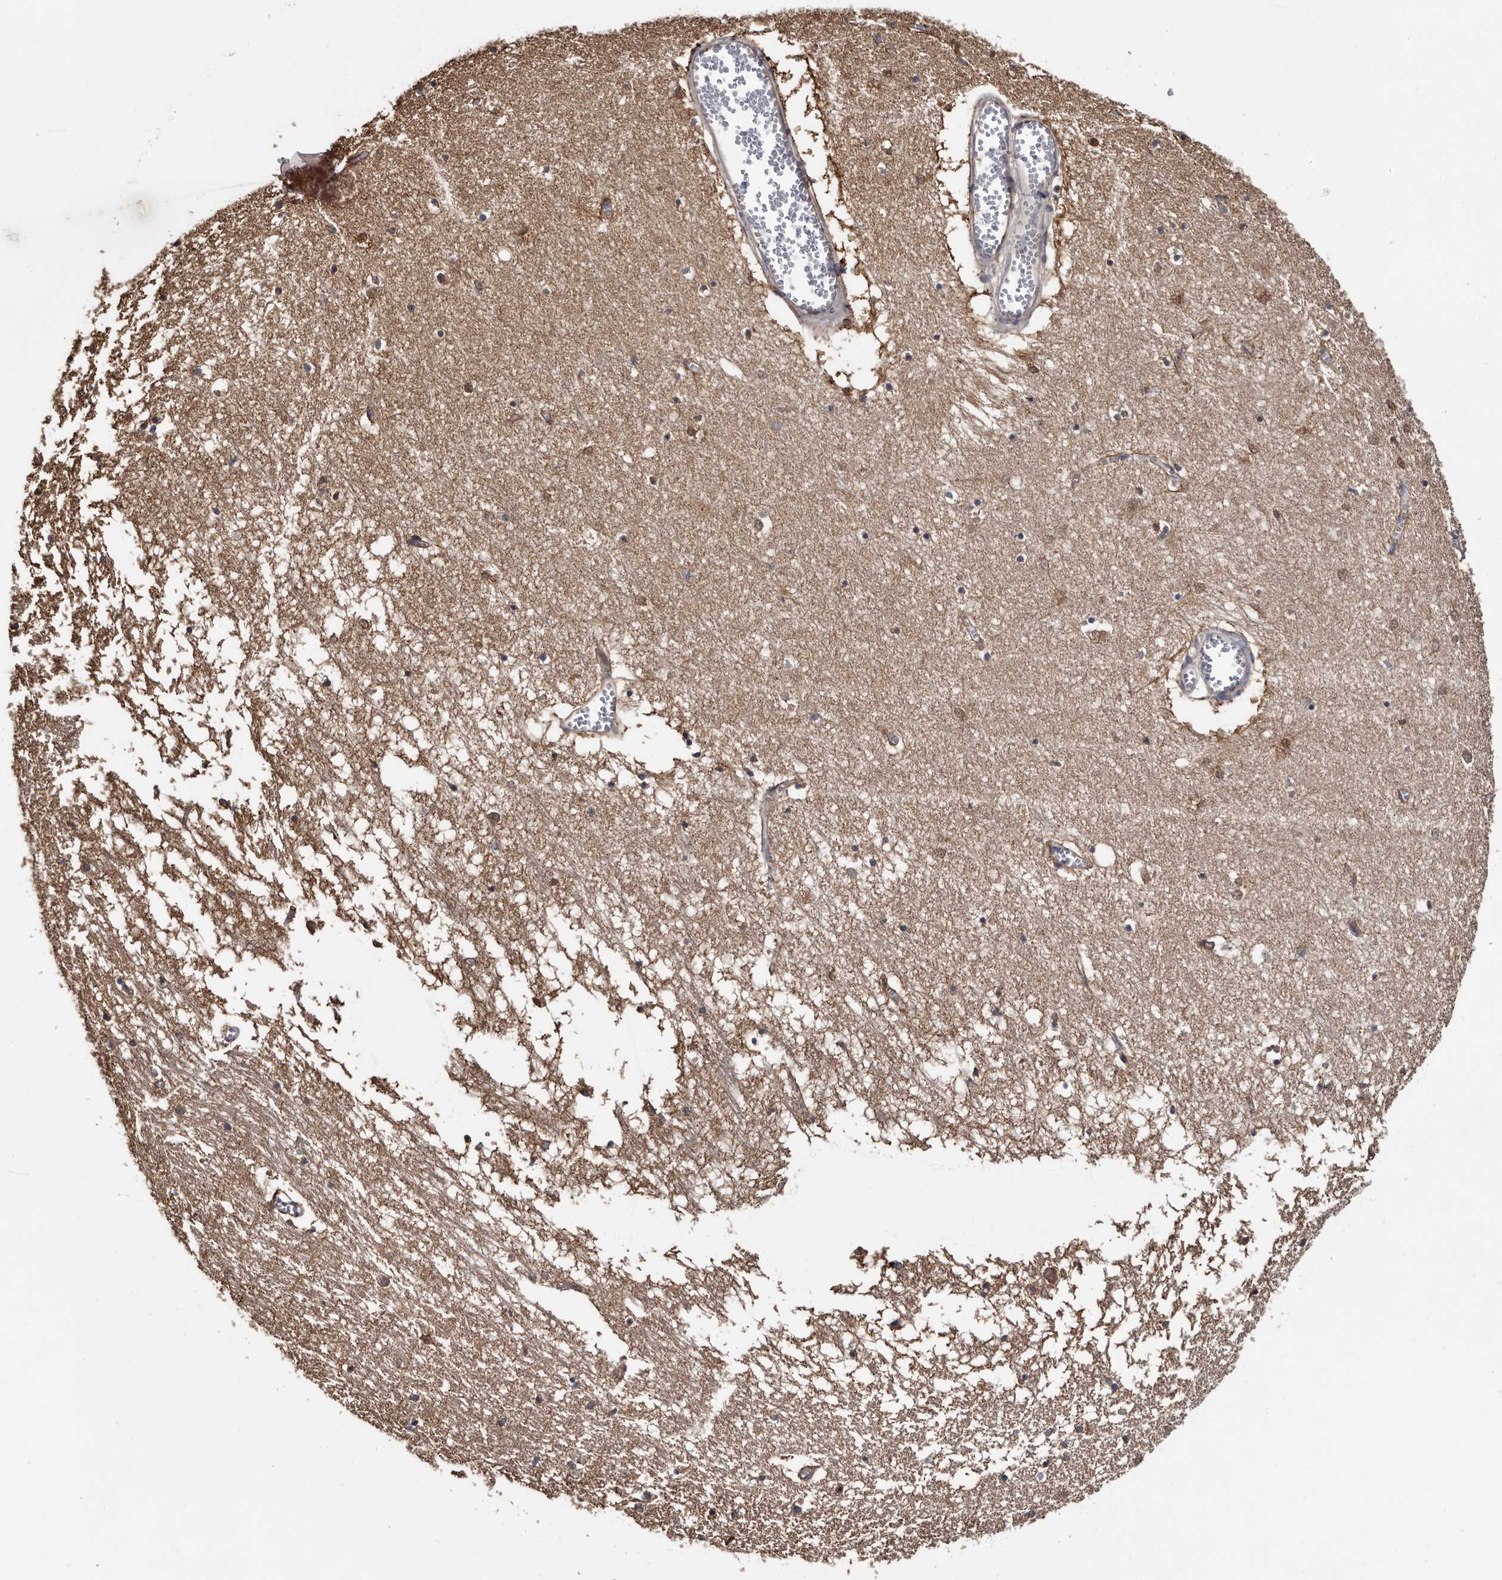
{"staining": {"intensity": "moderate", "quantity": "<25%", "location": "cytoplasmic/membranous,nuclear"}, "tissue": "hippocampus", "cell_type": "Glial cells", "image_type": "normal", "snomed": [{"axis": "morphology", "description": "Normal tissue, NOS"}, {"axis": "topography", "description": "Hippocampus"}], "caption": "The micrograph reveals a brown stain indicating the presence of a protein in the cytoplasmic/membranous,nuclear of glial cells in hippocampus. (brown staining indicates protein expression, while blue staining denotes nuclei).", "gene": "TTI2", "patient": {"sex": "male", "age": 70}}